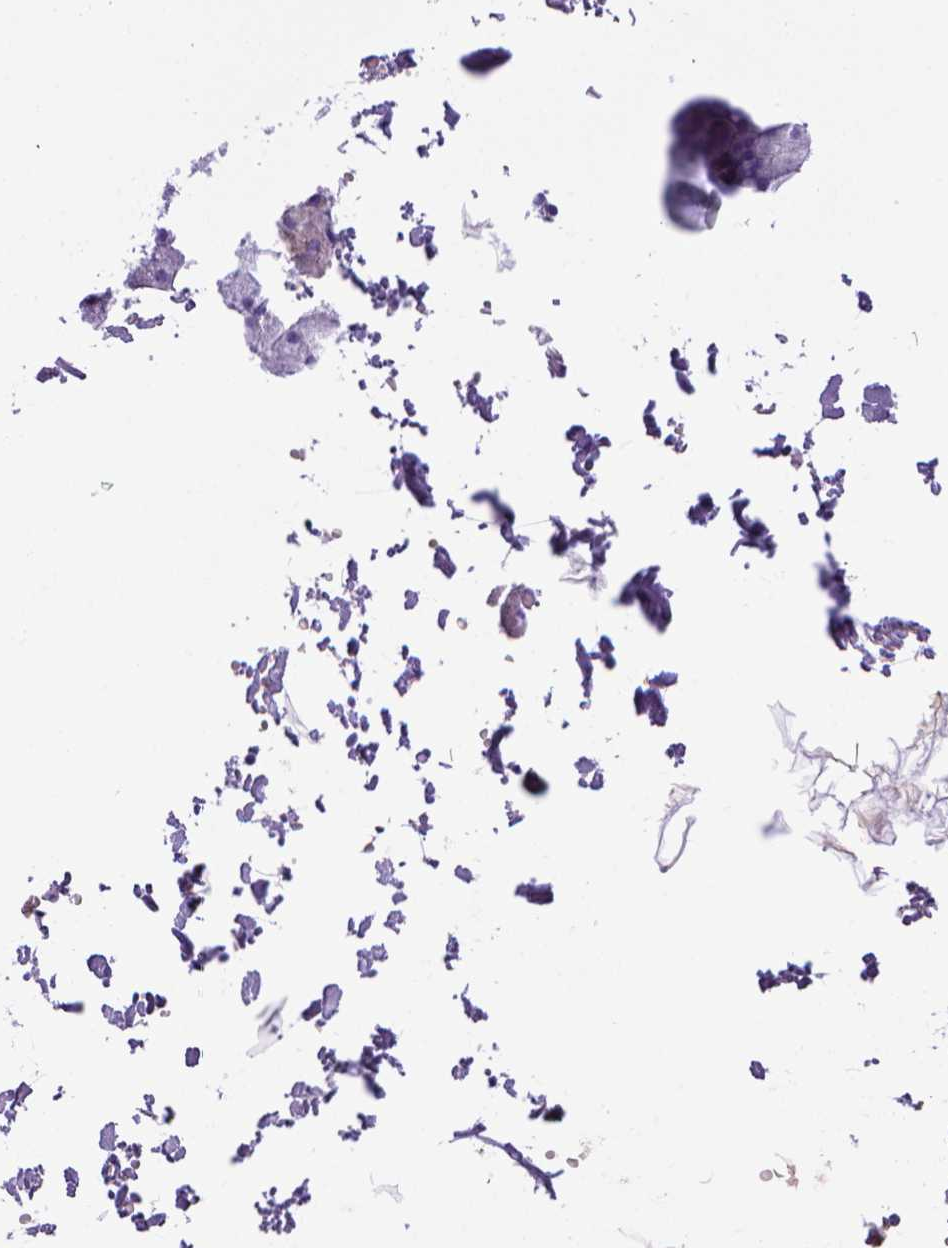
{"staining": {"intensity": "negative", "quantity": "none", "location": "none"}, "tissue": "salivary gland", "cell_type": "Glandular cells", "image_type": "normal", "snomed": [{"axis": "morphology", "description": "Normal tissue, NOS"}, {"axis": "topography", "description": "Salivary gland"}], "caption": "There is no significant positivity in glandular cells of salivary gland. Brightfield microscopy of immunohistochemistry stained with DAB (brown) and hematoxylin (blue), captured at high magnification.", "gene": "BAAT", "patient": {"sex": "male", "age": 38}}